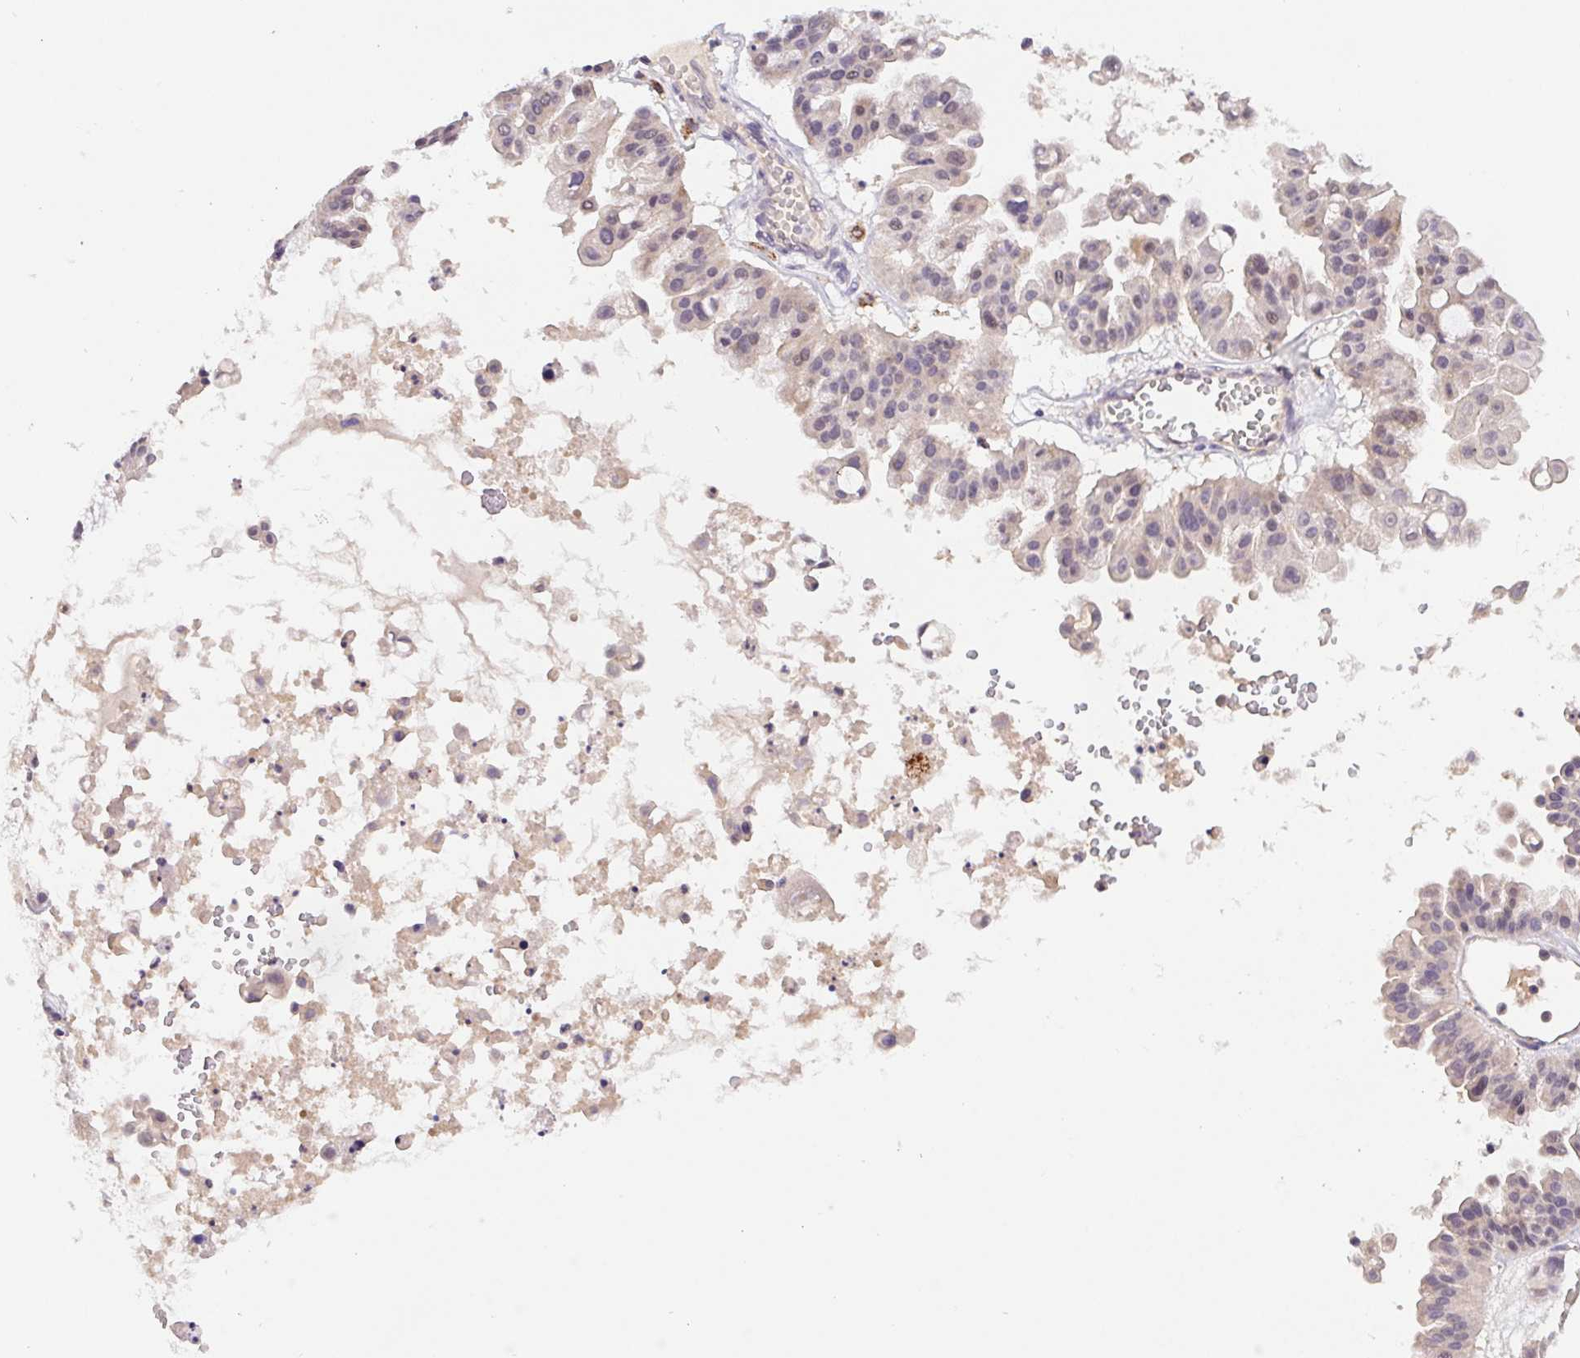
{"staining": {"intensity": "negative", "quantity": "none", "location": "none"}, "tissue": "ovarian cancer", "cell_type": "Tumor cells", "image_type": "cancer", "snomed": [{"axis": "morphology", "description": "Cystadenocarcinoma, serous, NOS"}, {"axis": "topography", "description": "Ovary"}], "caption": "This is a histopathology image of immunohistochemistry staining of serous cystadenocarcinoma (ovarian), which shows no expression in tumor cells.", "gene": "EMC6", "patient": {"sex": "female", "age": 56}}